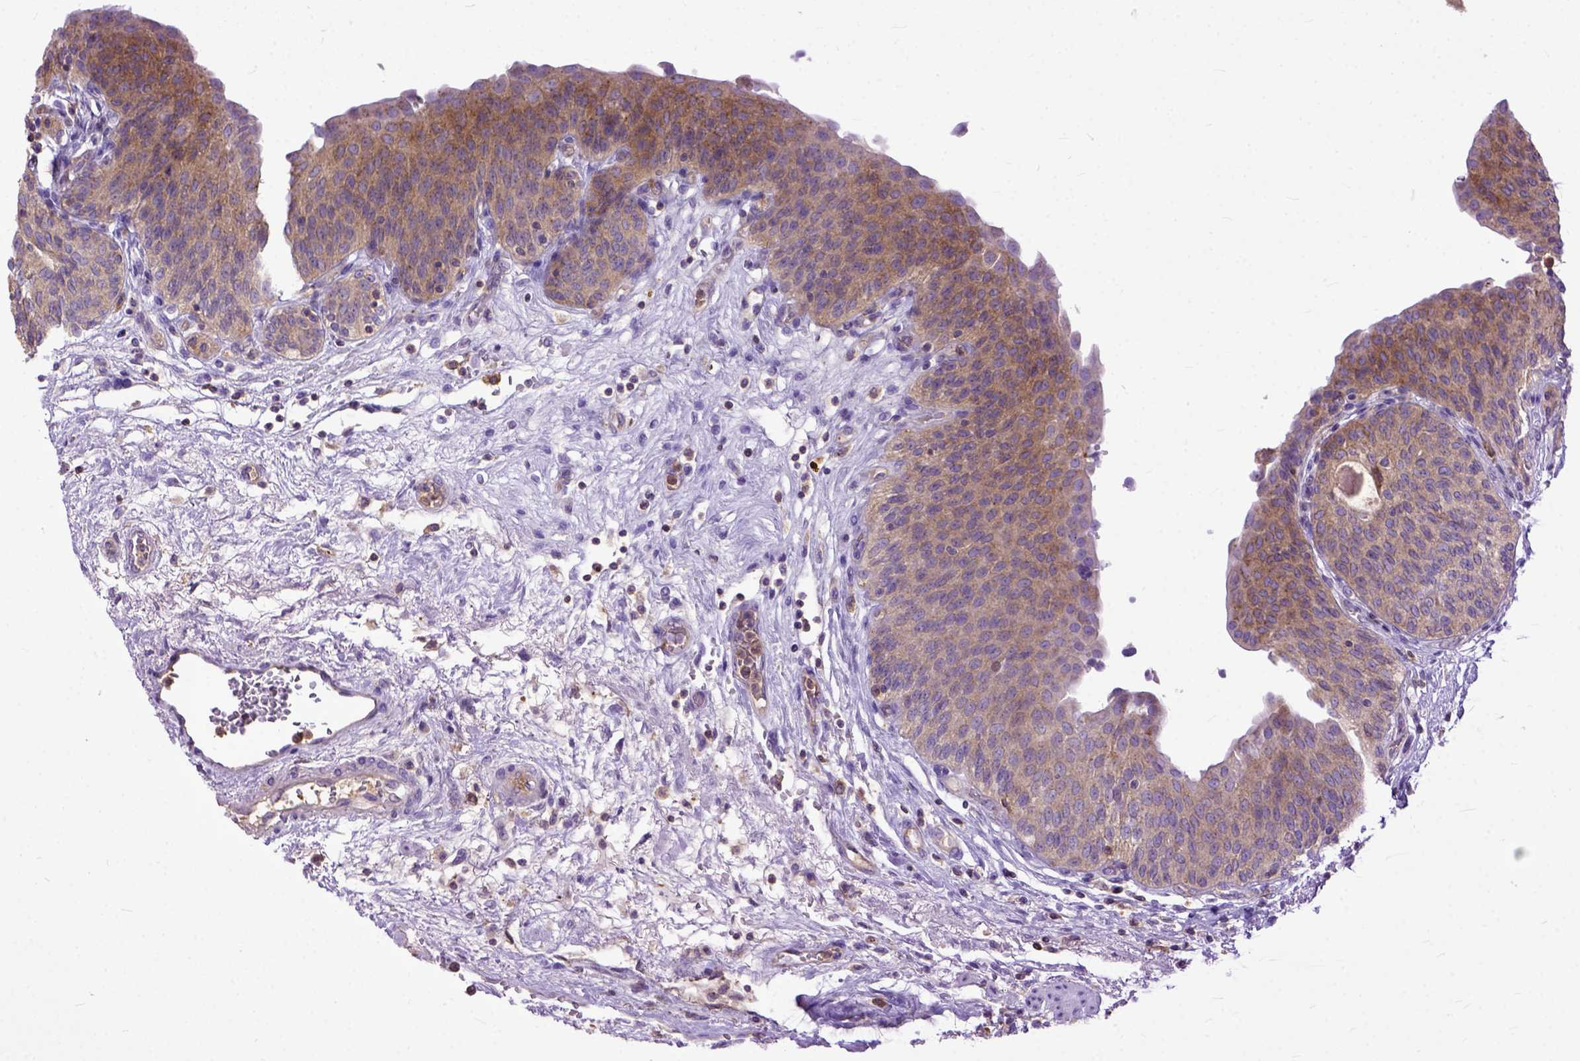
{"staining": {"intensity": "moderate", "quantity": "<25%", "location": "cytoplasmic/membranous"}, "tissue": "urinary bladder", "cell_type": "Urothelial cells", "image_type": "normal", "snomed": [{"axis": "morphology", "description": "Normal tissue, NOS"}, {"axis": "topography", "description": "Urinary bladder"}], "caption": "A micrograph of human urinary bladder stained for a protein demonstrates moderate cytoplasmic/membranous brown staining in urothelial cells. (IHC, brightfield microscopy, high magnification).", "gene": "NAMPT", "patient": {"sex": "male", "age": 68}}